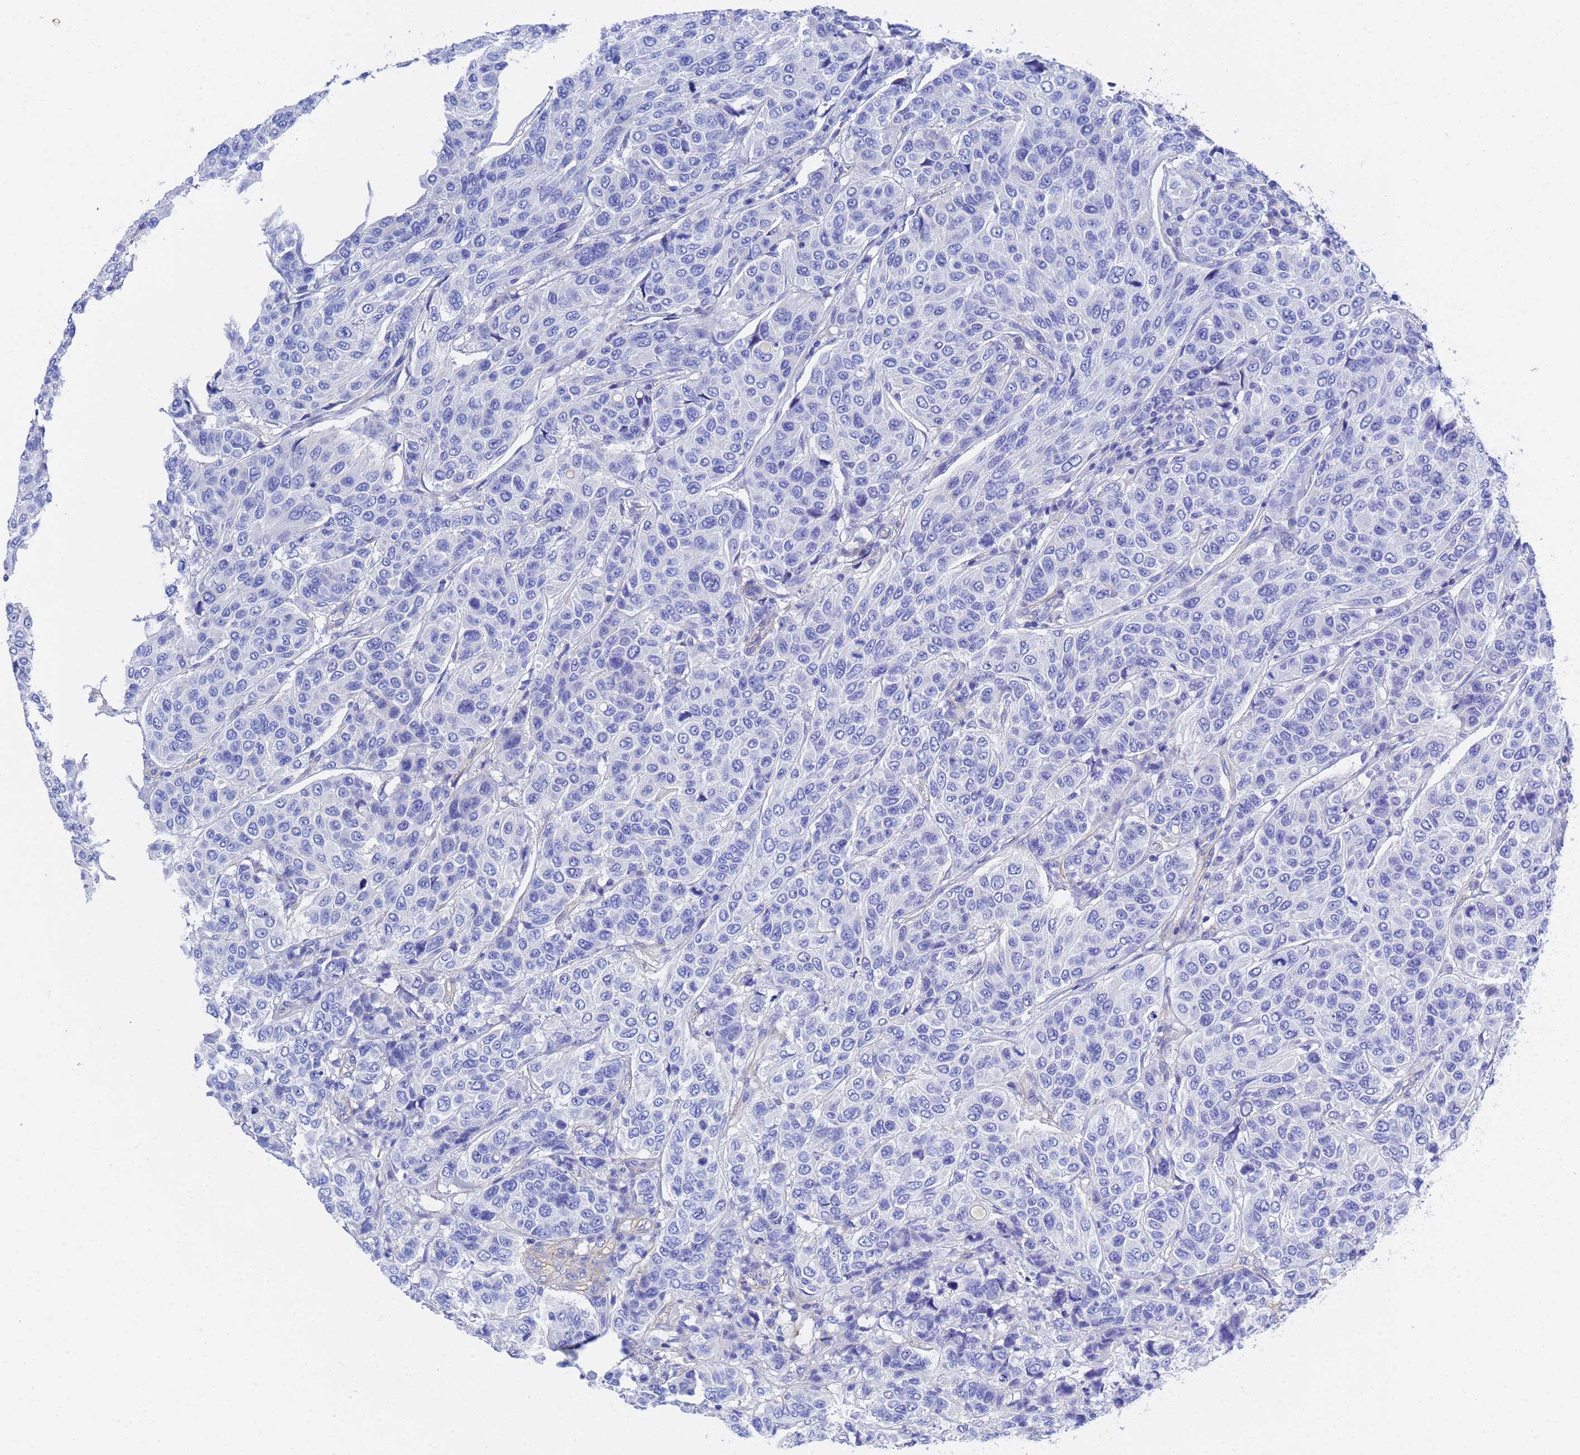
{"staining": {"intensity": "negative", "quantity": "none", "location": "none"}, "tissue": "breast cancer", "cell_type": "Tumor cells", "image_type": "cancer", "snomed": [{"axis": "morphology", "description": "Duct carcinoma"}, {"axis": "topography", "description": "Breast"}], "caption": "Protein analysis of breast cancer shows no significant expression in tumor cells.", "gene": "CST4", "patient": {"sex": "female", "age": 55}}